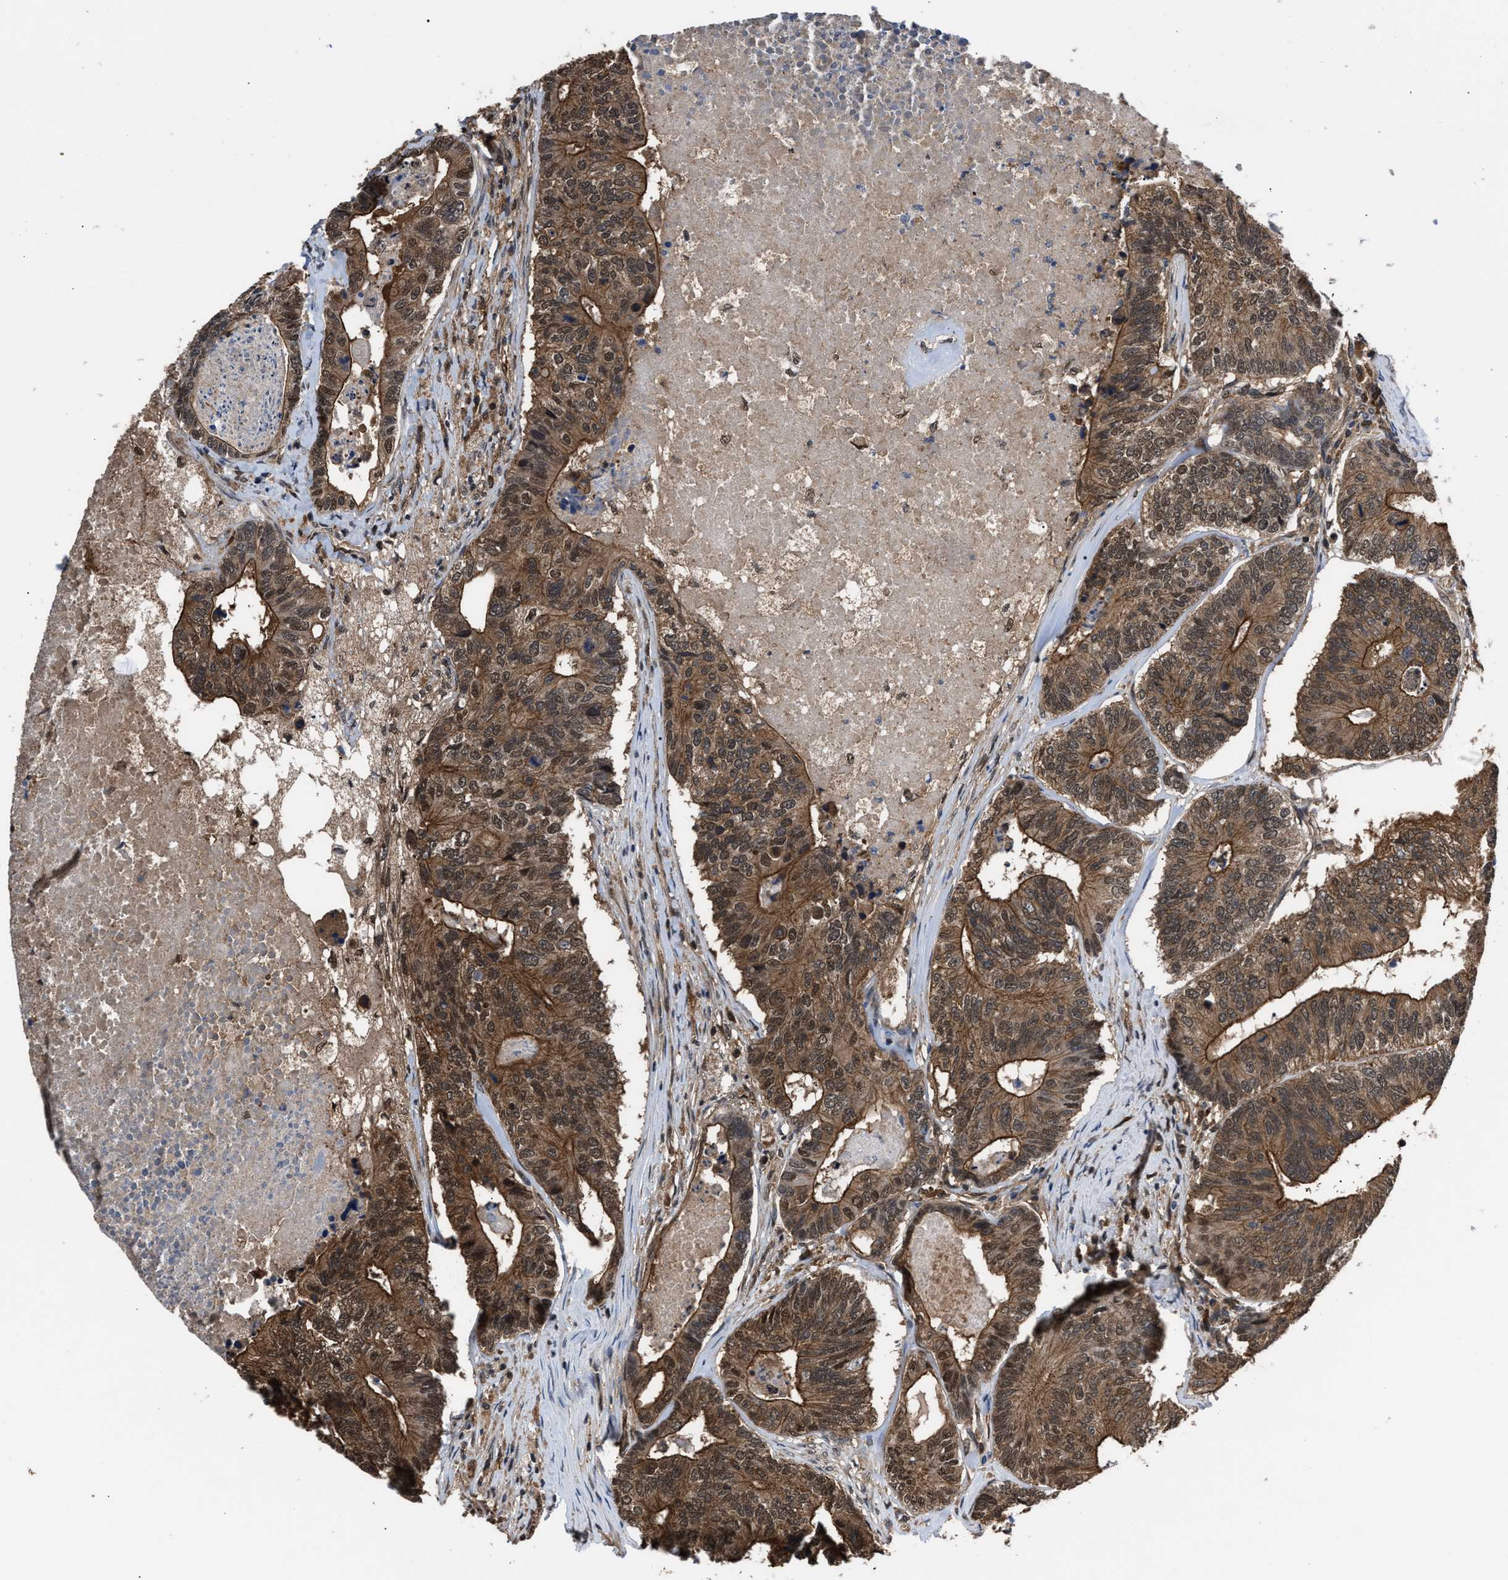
{"staining": {"intensity": "strong", "quantity": ">75%", "location": "cytoplasmic/membranous,nuclear"}, "tissue": "colorectal cancer", "cell_type": "Tumor cells", "image_type": "cancer", "snomed": [{"axis": "morphology", "description": "Adenocarcinoma, NOS"}, {"axis": "topography", "description": "Colon"}], "caption": "Human colorectal cancer (adenocarcinoma) stained for a protein (brown) exhibits strong cytoplasmic/membranous and nuclear positive positivity in about >75% of tumor cells.", "gene": "SCAI", "patient": {"sex": "female", "age": 67}}